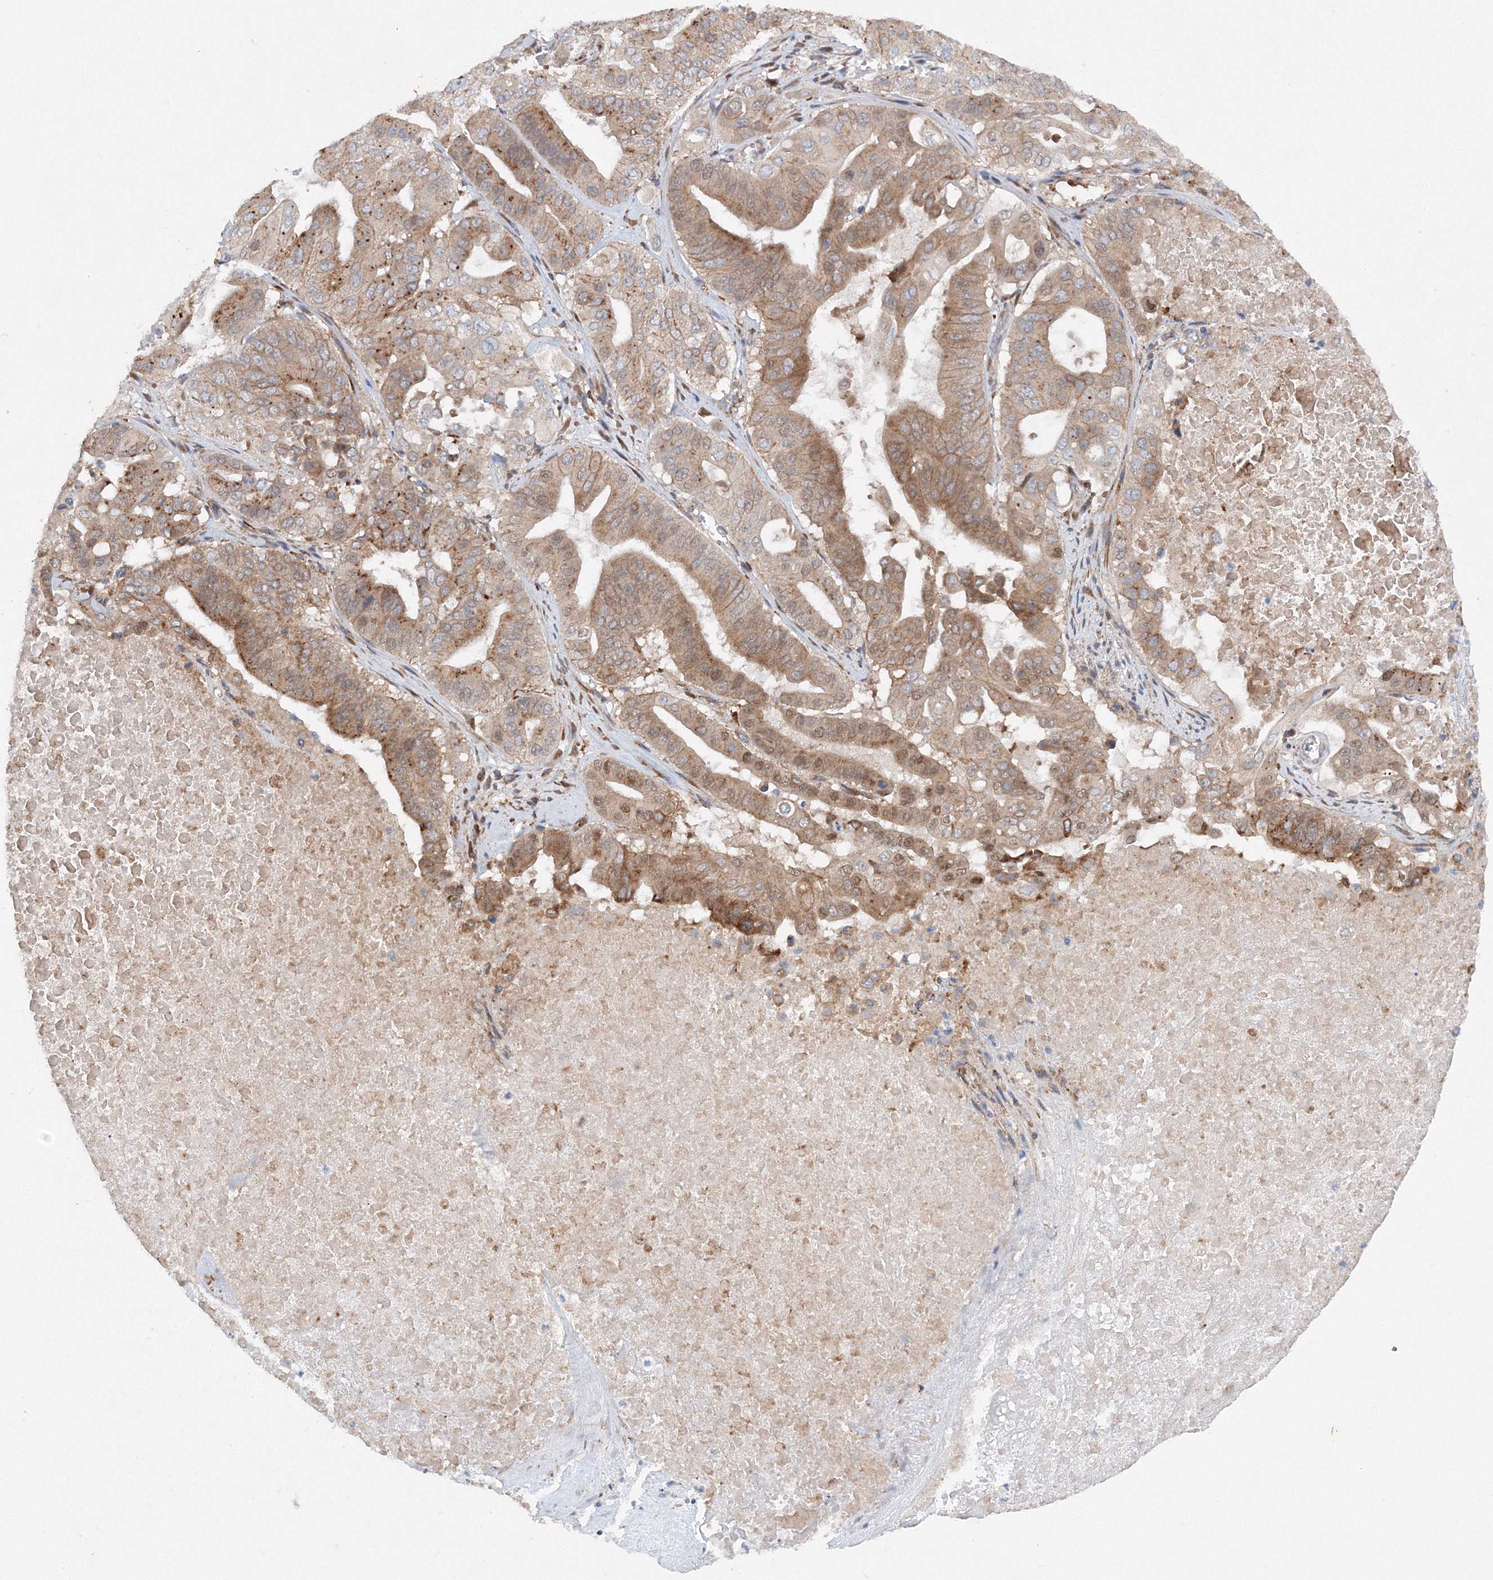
{"staining": {"intensity": "moderate", "quantity": ">75%", "location": "cytoplasmic/membranous"}, "tissue": "pancreatic cancer", "cell_type": "Tumor cells", "image_type": "cancer", "snomed": [{"axis": "morphology", "description": "Adenocarcinoma, NOS"}, {"axis": "topography", "description": "Pancreas"}], "caption": "Tumor cells demonstrate medium levels of moderate cytoplasmic/membranous staining in about >75% of cells in human adenocarcinoma (pancreatic).", "gene": "SLC36A1", "patient": {"sex": "female", "age": 77}}